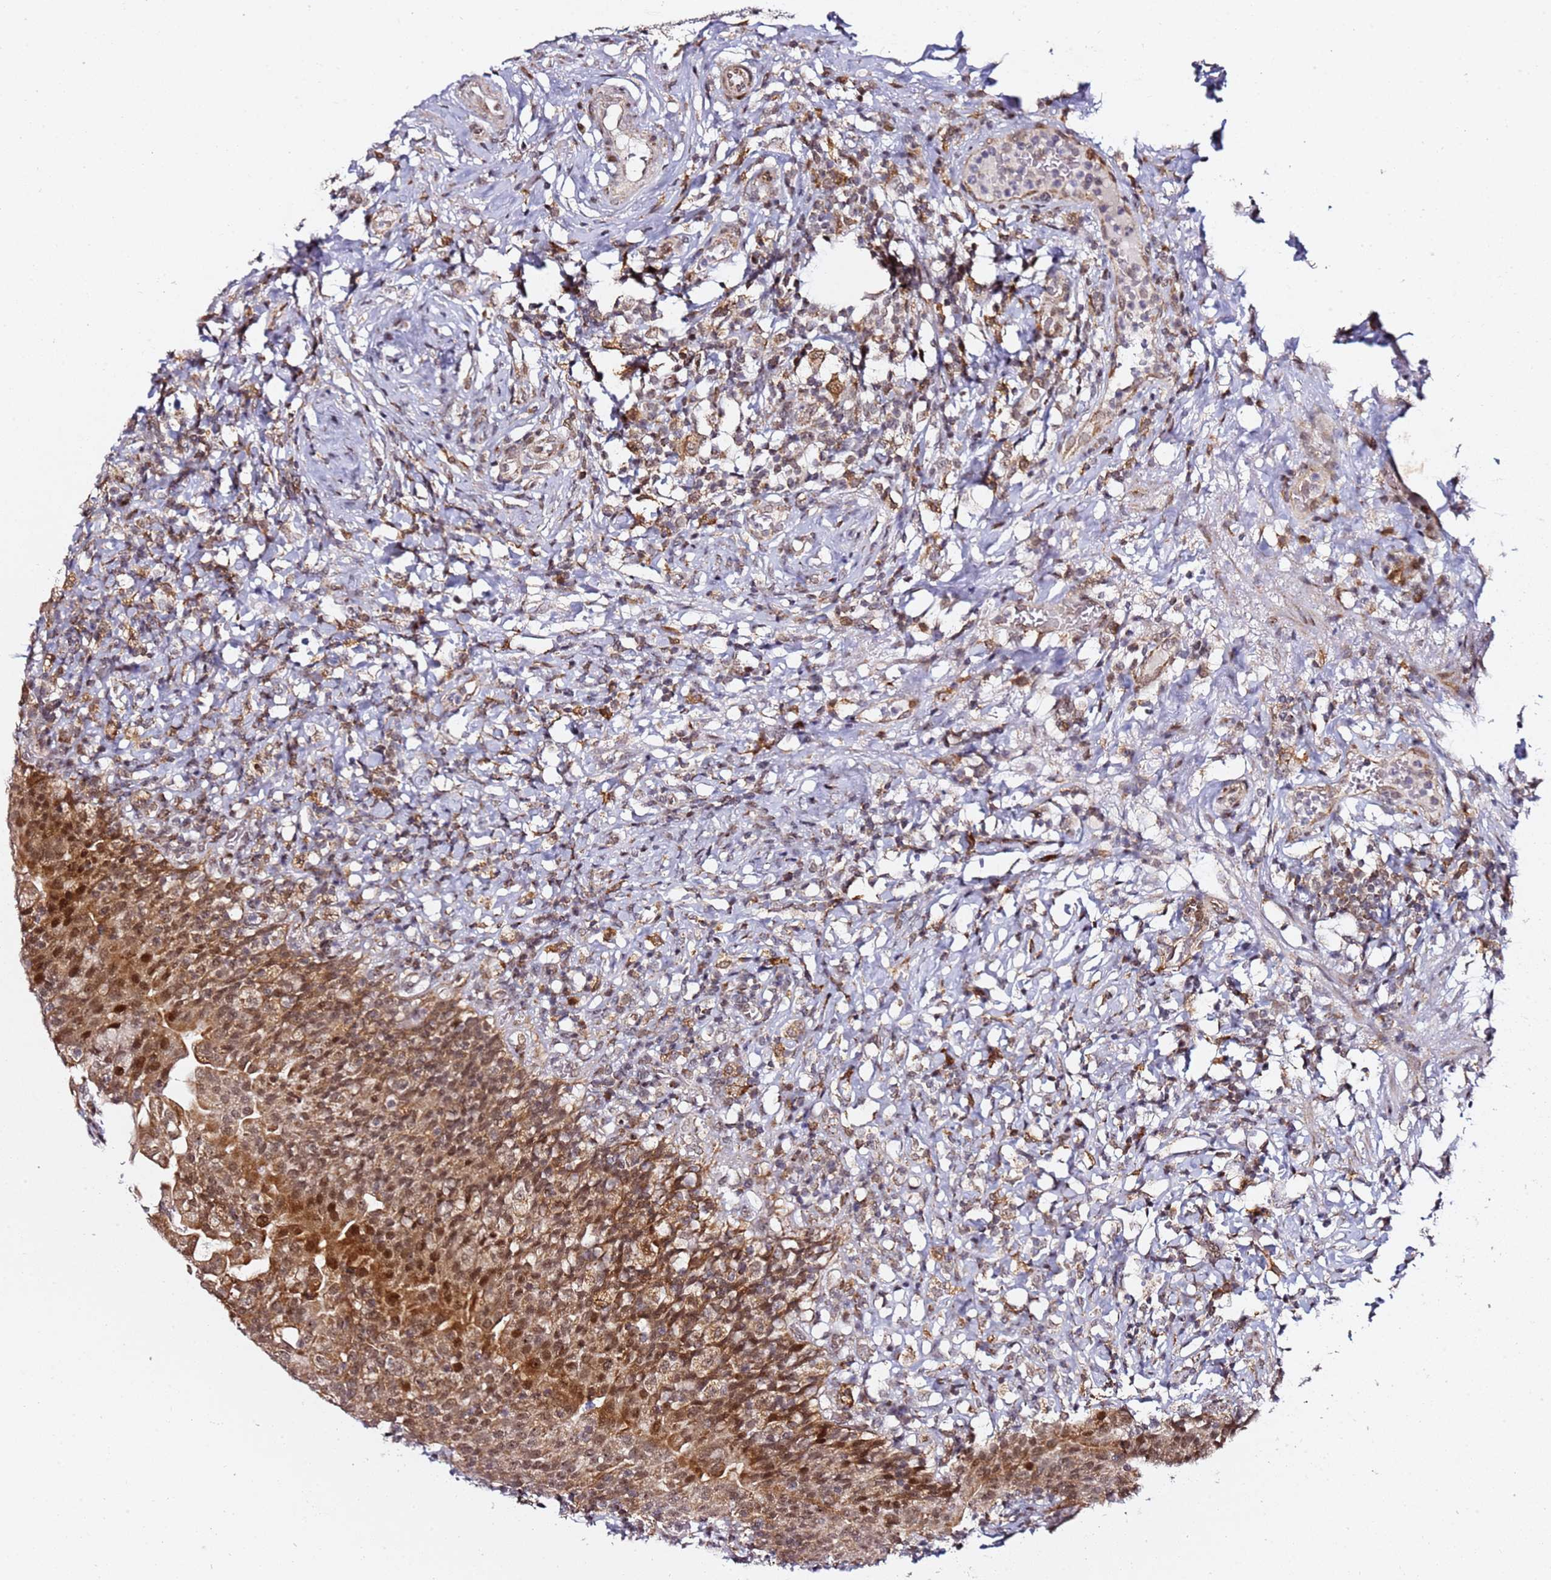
{"staining": {"intensity": "moderate", "quantity": ">75%", "location": "cytoplasmic/membranous,nuclear"}, "tissue": "urinary bladder", "cell_type": "Urothelial cells", "image_type": "normal", "snomed": [{"axis": "morphology", "description": "Normal tissue, NOS"}, {"axis": "morphology", "description": "Inflammation, NOS"}, {"axis": "topography", "description": "Urinary bladder"}], "caption": "High-power microscopy captured an immunohistochemistry image of normal urinary bladder, revealing moderate cytoplasmic/membranous,nuclear positivity in approximately >75% of urothelial cells.", "gene": "TP53AIP1", "patient": {"sex": "male", "age": 64}}